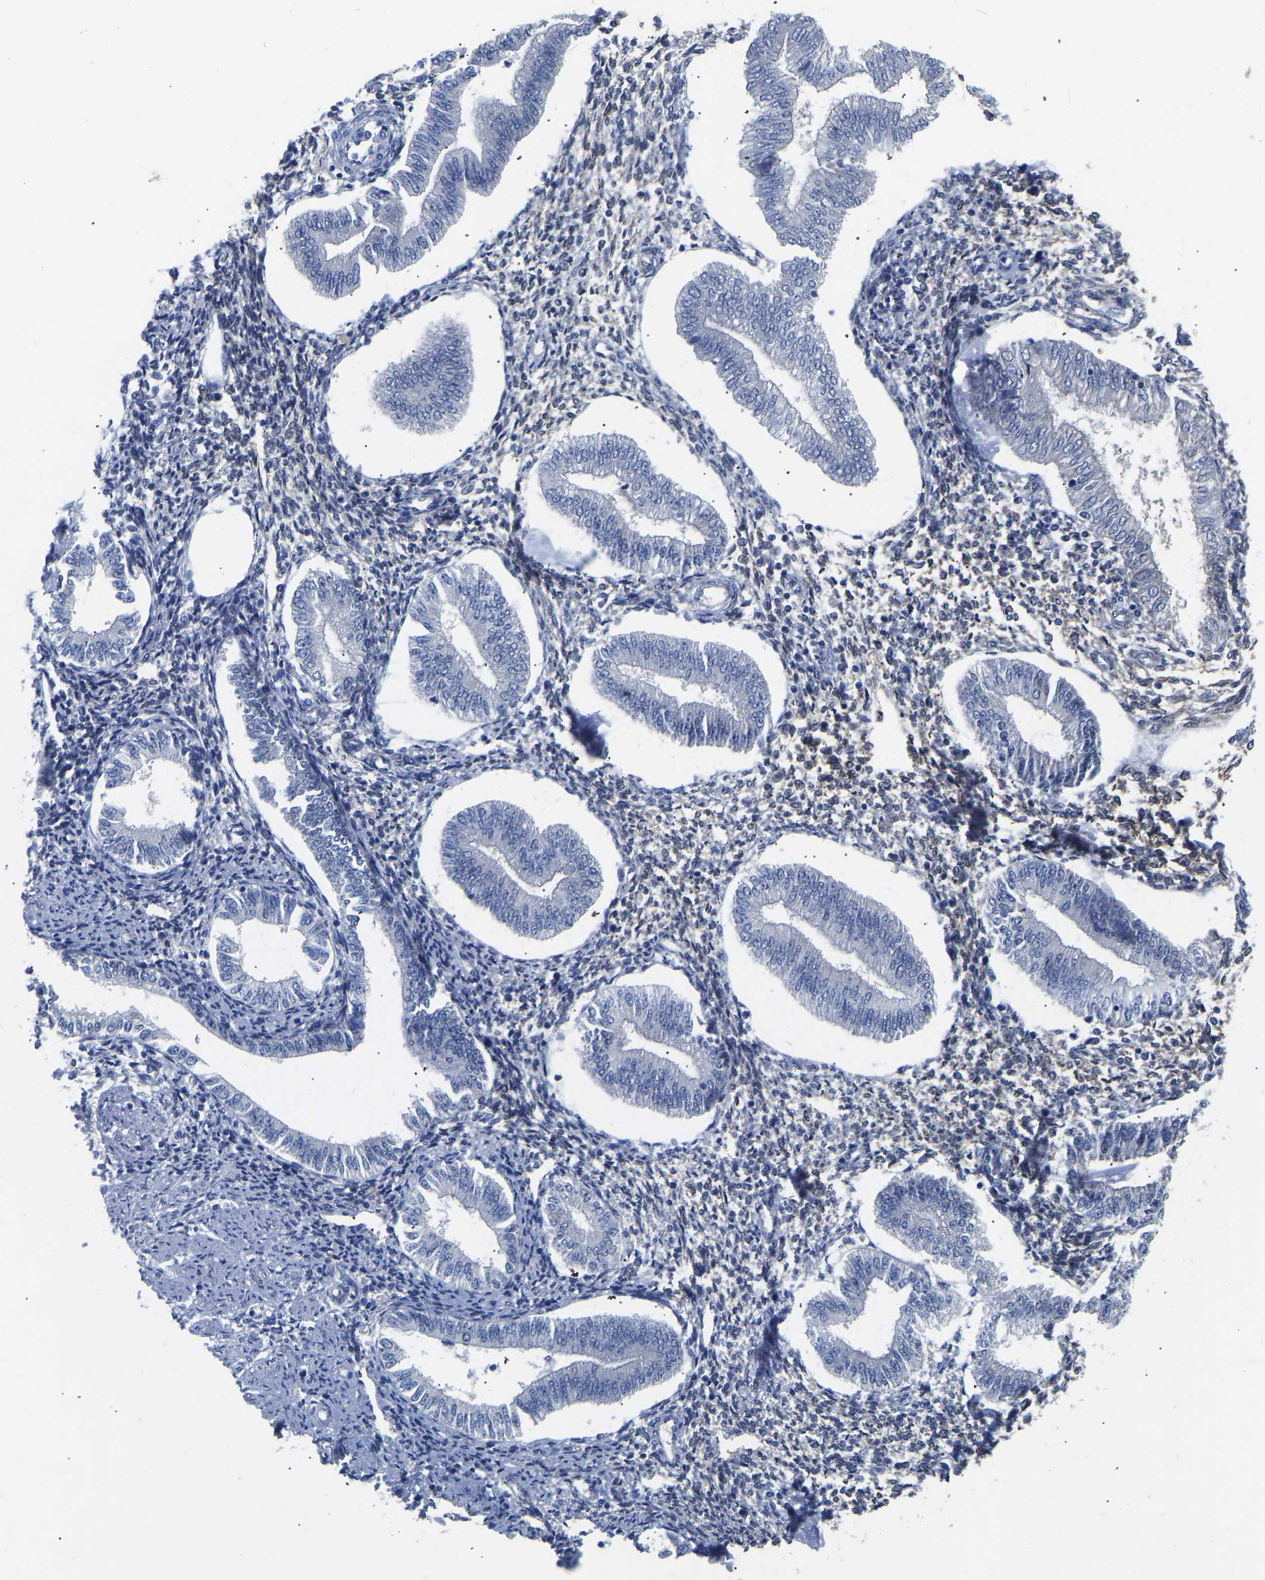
{"staining": {"intensity": "negative", "quantity": "none", "location": "none"}, "tissue": "endometrium", "cell_type": "Cells in endometrial stroma", "image_type": "normal", "snomed": [{"axis": "morphology", "description": "Normal tissue, NOS"}, {"axis": "topography", "description": "Endometrium"}], "caption": "Cells in endometrial stroma are negative for brown protein staining in benign endometrium. (DAB immunohistochemistry (IHC), high magnification).", "gene": "RBP1", "patient": {"sex": "female", "age": 50}}